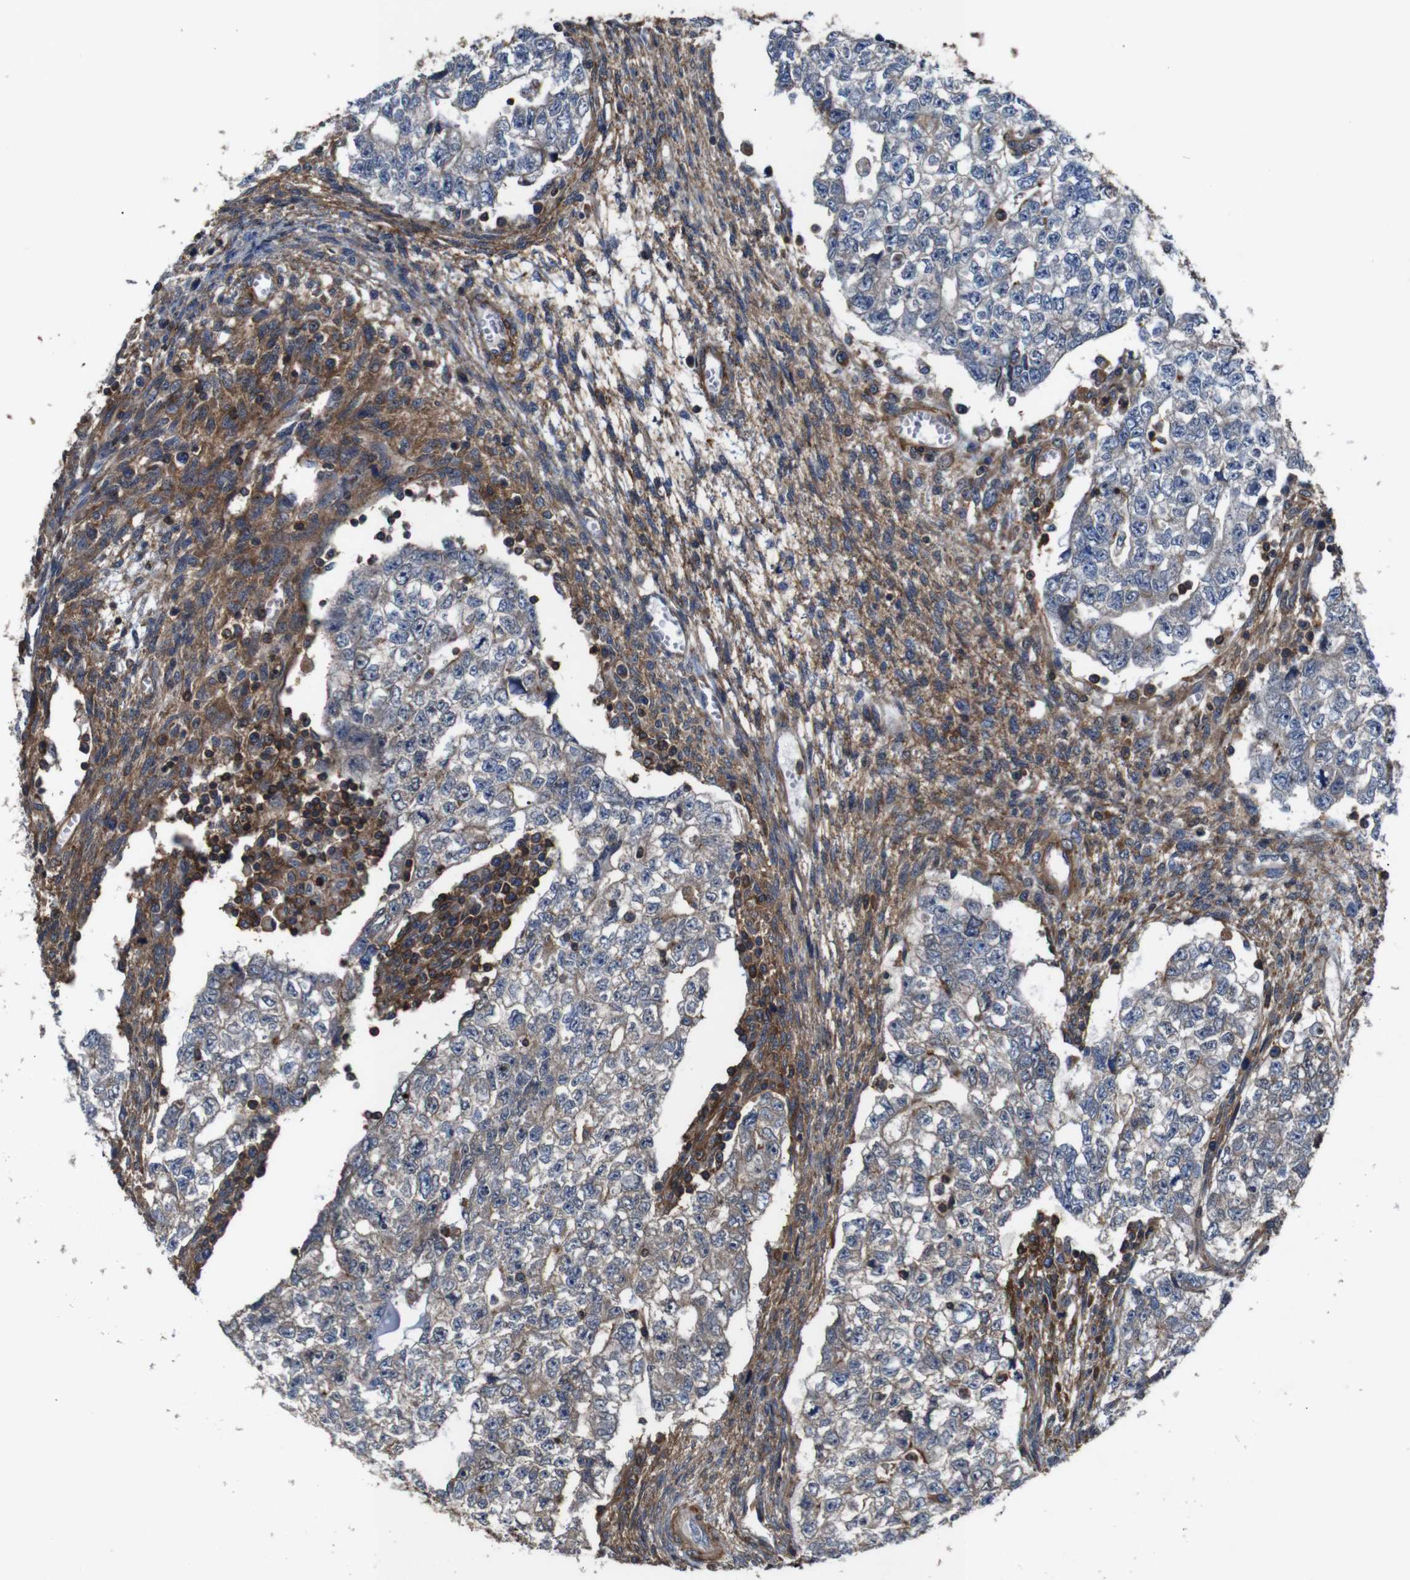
{"staining": {"intensity": "negative", "quantity": "none", "location": "none"}, "tissue": "testis cancer", "cell_type": "Tumor cells", "image_type": "cancer", "snomed": [{"axis": "morphology", "description": "Seminoma, NOS"}, {"axis": "morphology", "description": "Carcinoma, Embryonal, NOS"}, {"axis": "topography", "description": "Testis"}], "caption": "There is no significant positivity in tumor cells of testis cancer (seminoma). (DAB (3,3'-diaminobenzidine) immunohistochemistry (IHC) visualized using brightfield microscopy, high magnification).", "gene": "PI4KA", "patient": {"sex": "male", "age": 38}}